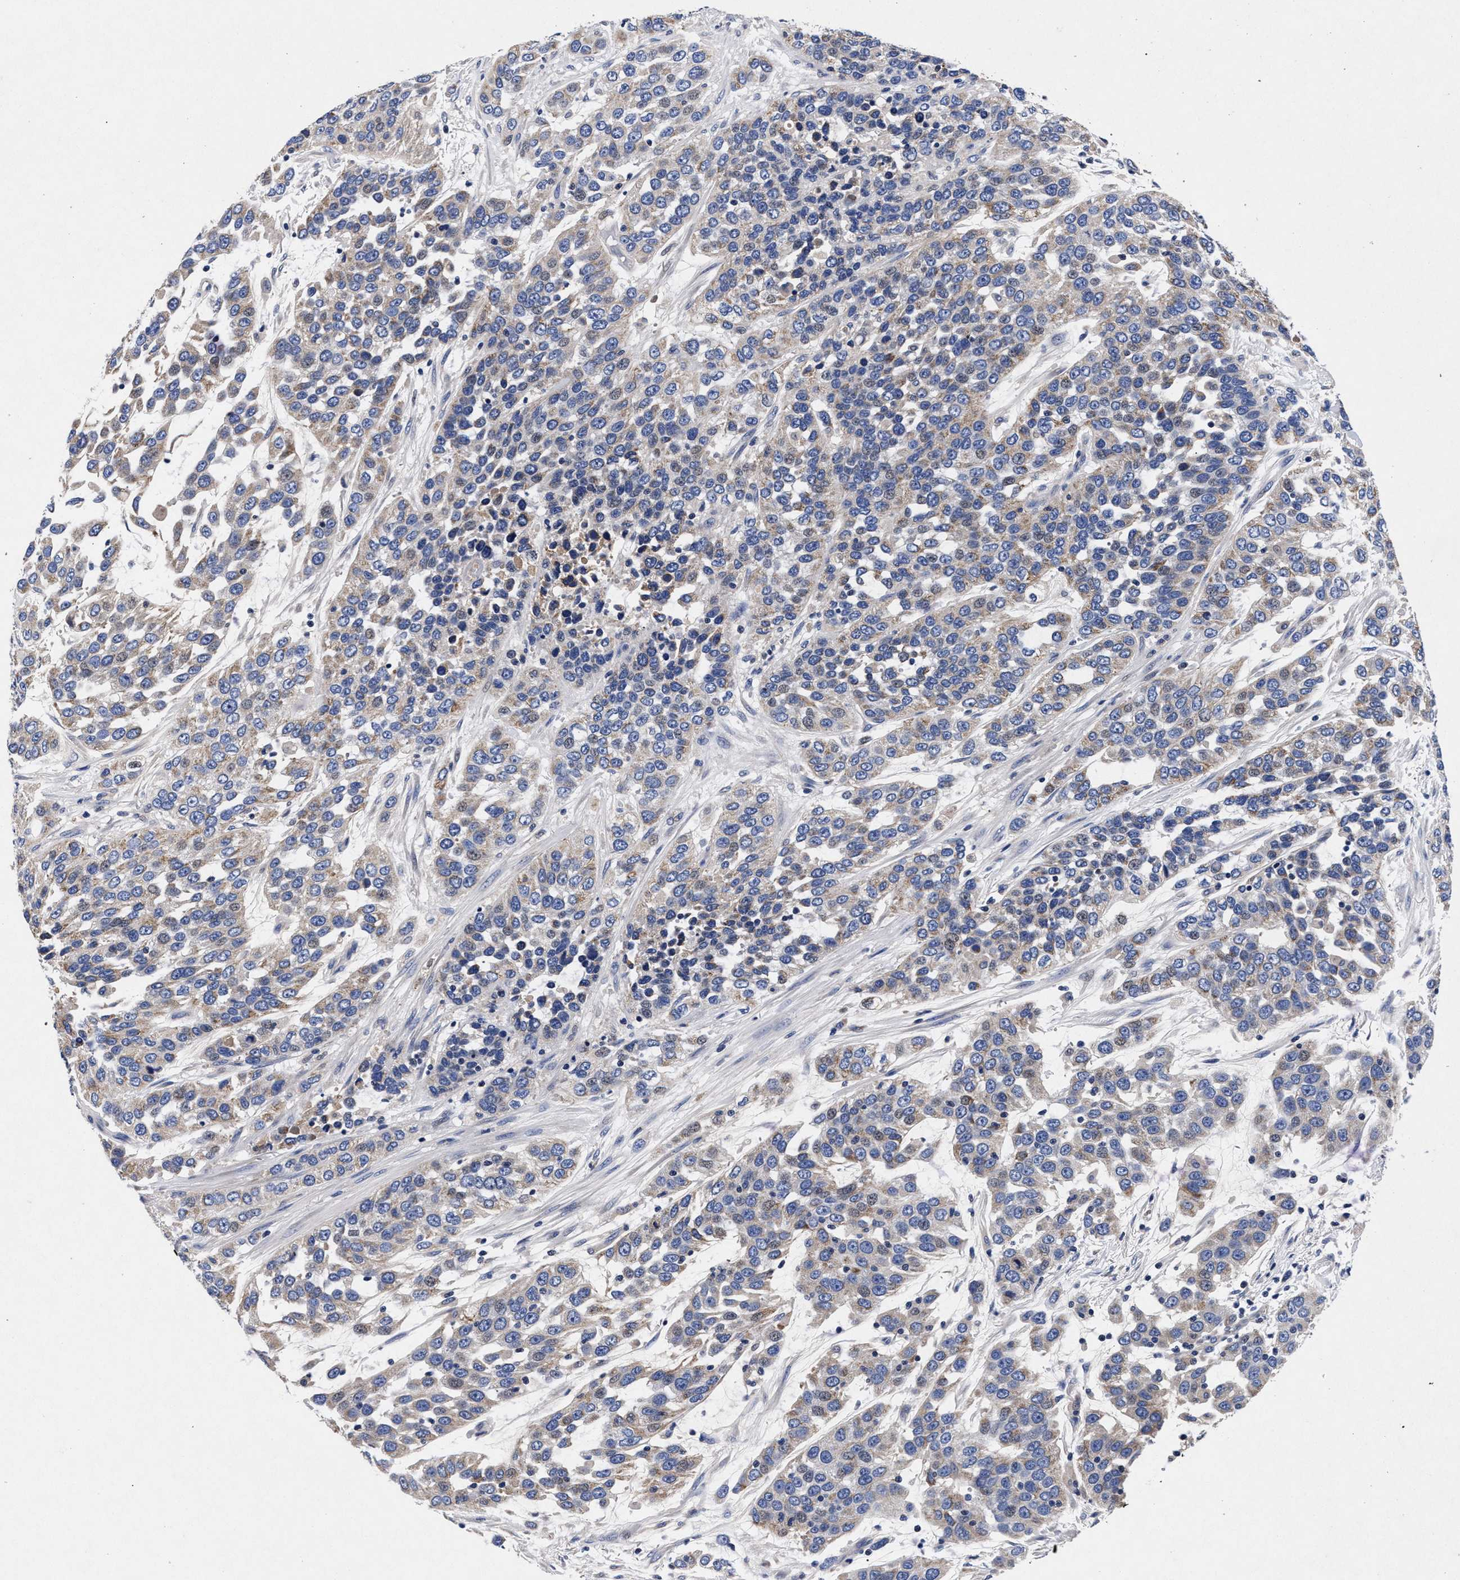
{"staining": {"intensity": "weak", "quantity": "<25%", "location": "cytoplasmic/membranous"}, "tissue": "urothelial cancer", "cell_type": "Tumor cells", "image_type": "cancer", "snomed": [{"axis": "morphology", "description": "Urothelial carcinoma, High grade"}, {"axis": "topography", "description": "Urinary bladder"}], "caption": "IHC histopathology image of human urothelial cancer stained for a protein (brown), which demonstrates no expression in tumor cells.", "gene": "HSD17B14", "patient": {"sex": "female", "age": 80}}